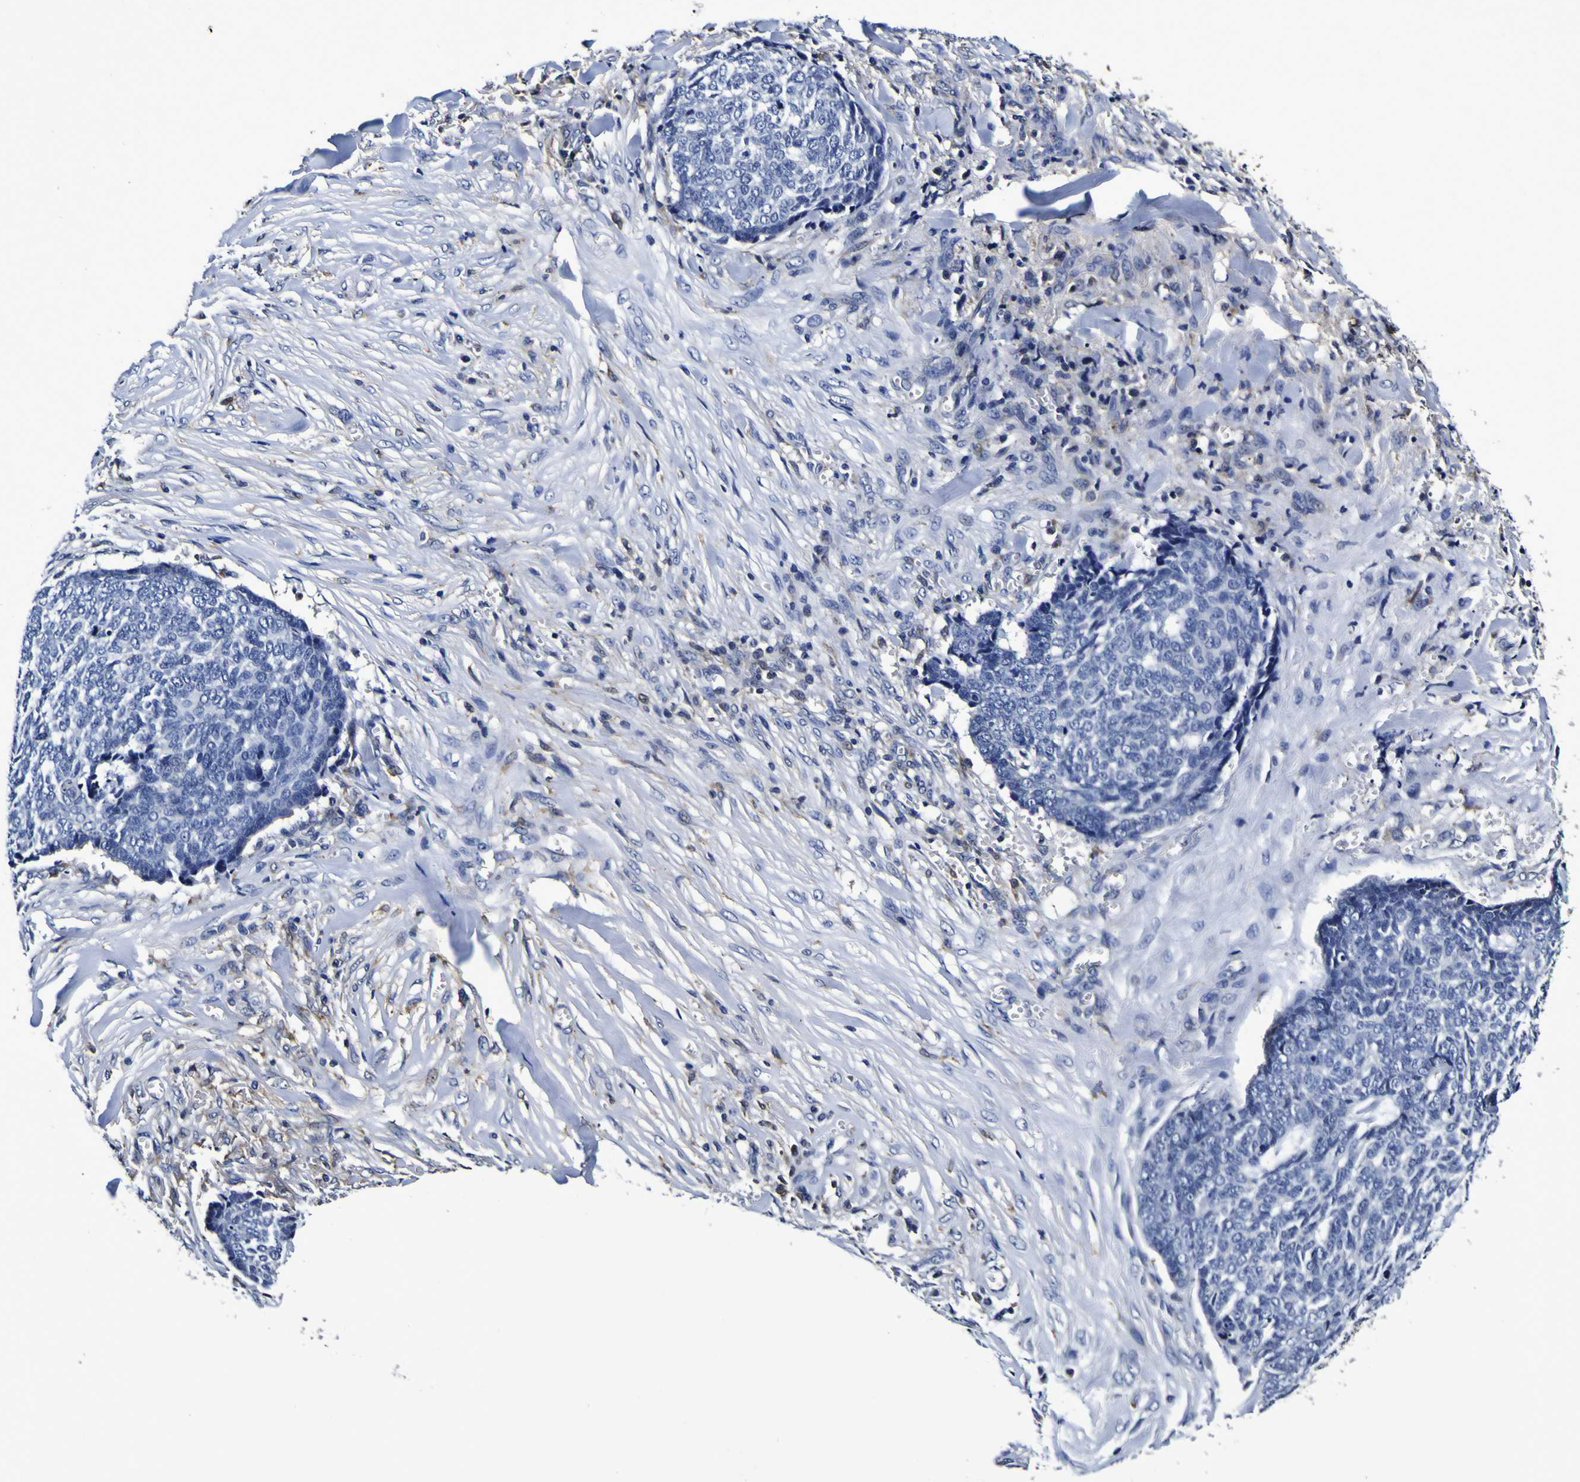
{"staining": {"intensity": "negative", "quantity": "none", "location": "none"}, "tissue": "skin cancer", "cell_type": "Tumor cells", "image_type": "cancer", "snomed": [{"axis": "morphology", "description": "Basal cell carcinoma"}, {"axis": "topography", "description": "Skin"}], "caption": "IHC histopathology image of neoplastic tissue: human skin basal cell carcinoma stained with DAB (3,3'-diaminobenzidine) demonstrates no significant protein expression in tumor cells.", "gene": "GPX1", "patient": {"sex": "male", "age": 84}}